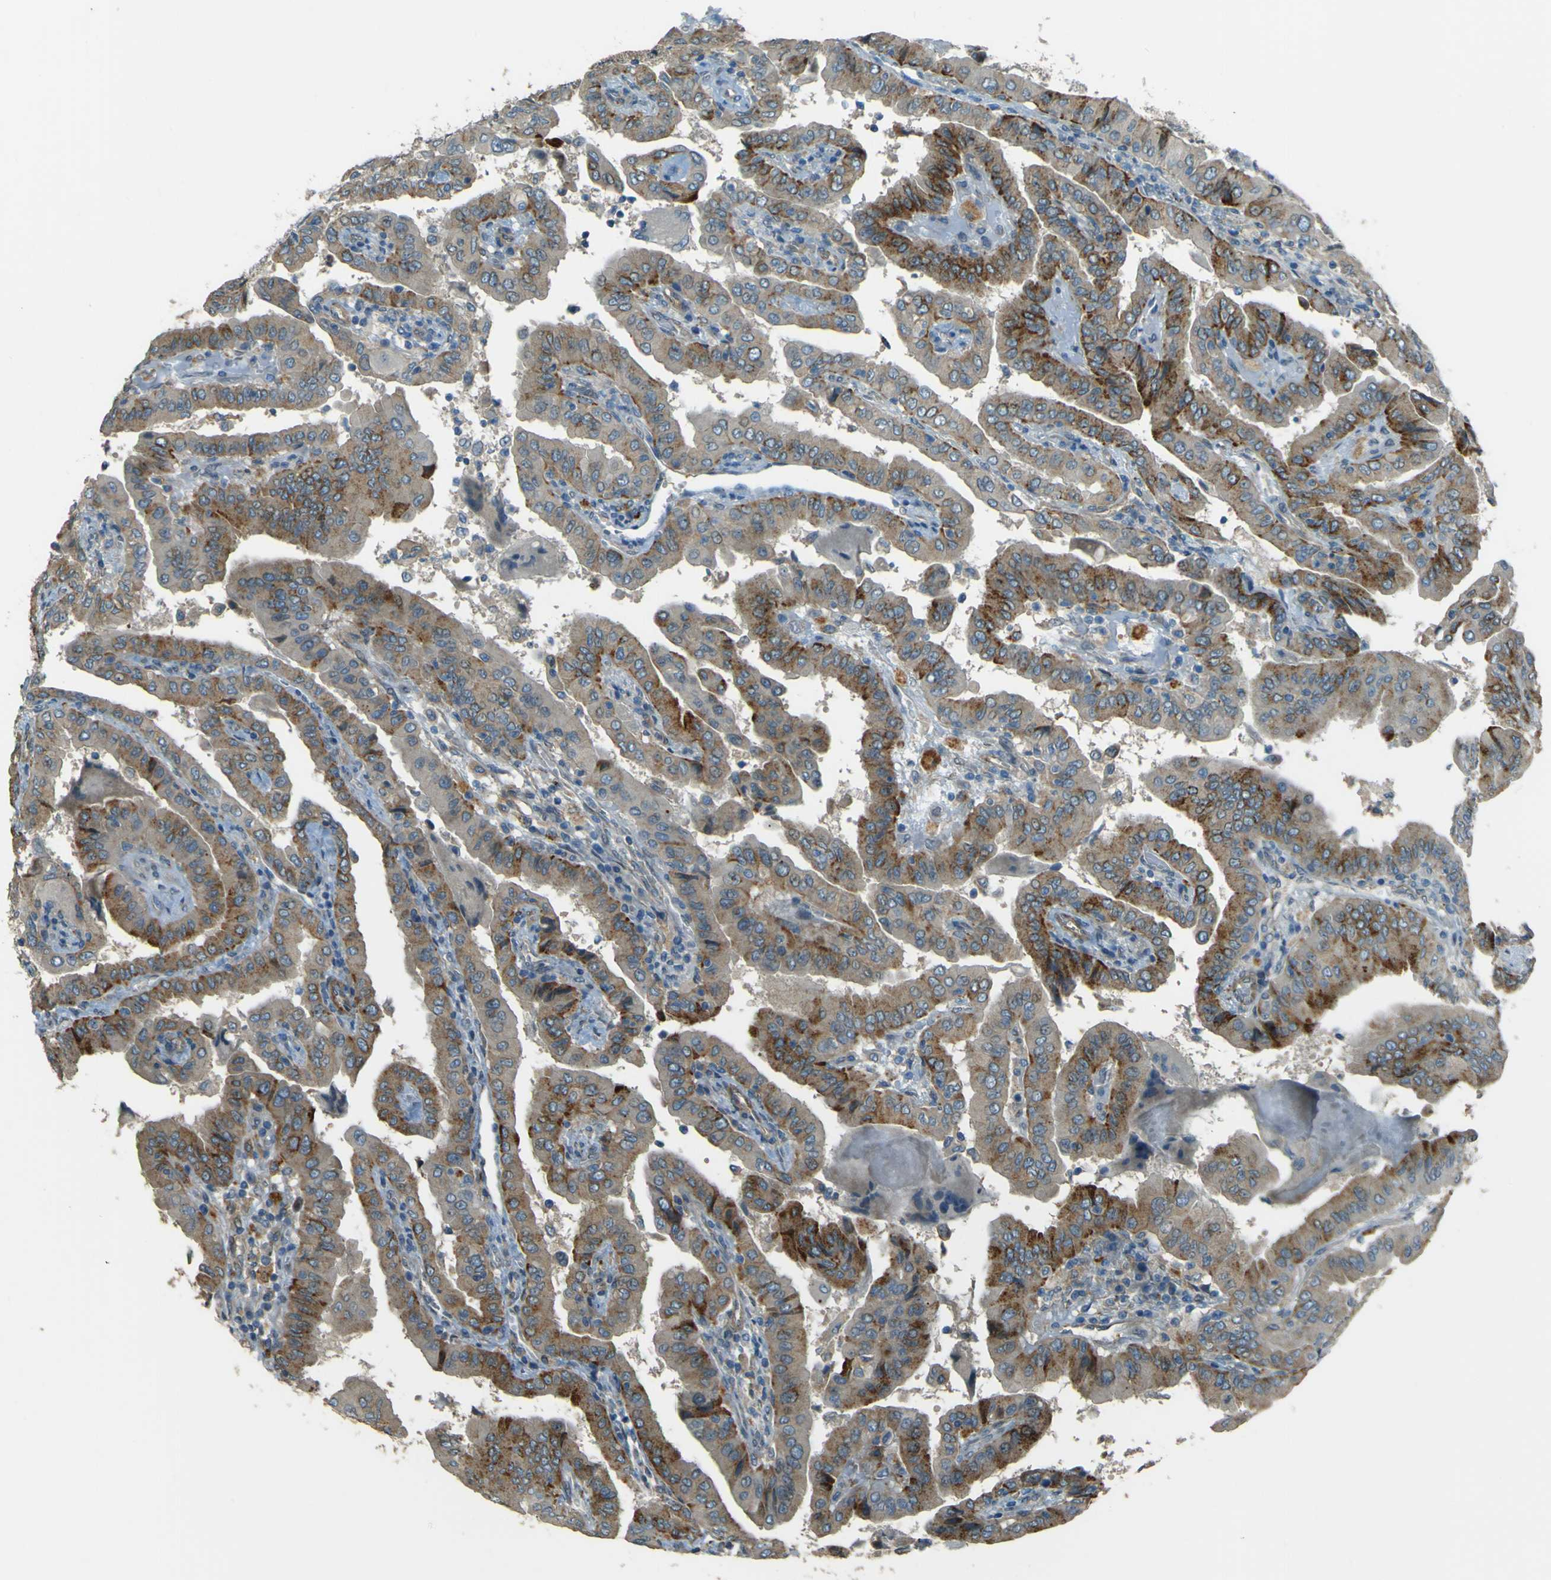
{"staining": {"intensity": "moderate", "quantity": "25%-75%", "location": "cytoplasmic/membranous"}, "tissue": "thyroid cancer", "cell_type": "Tumor cells", "image_type": "cancer", "snomed": [{"axis": "morphology", "description": "Papillary adenocarcinoma, NOS"}, {"axis": "topography", "description": "Thyroid gland"}], "caption": "A histopathology image of human thyroid cancer stained for a protein displays moderate cytoplasmic/membranous brown staining in tumor cells. Nuclei are stained in blue.", "gene": "NEXN", "patient": {"sex": "male", "age": 33}}